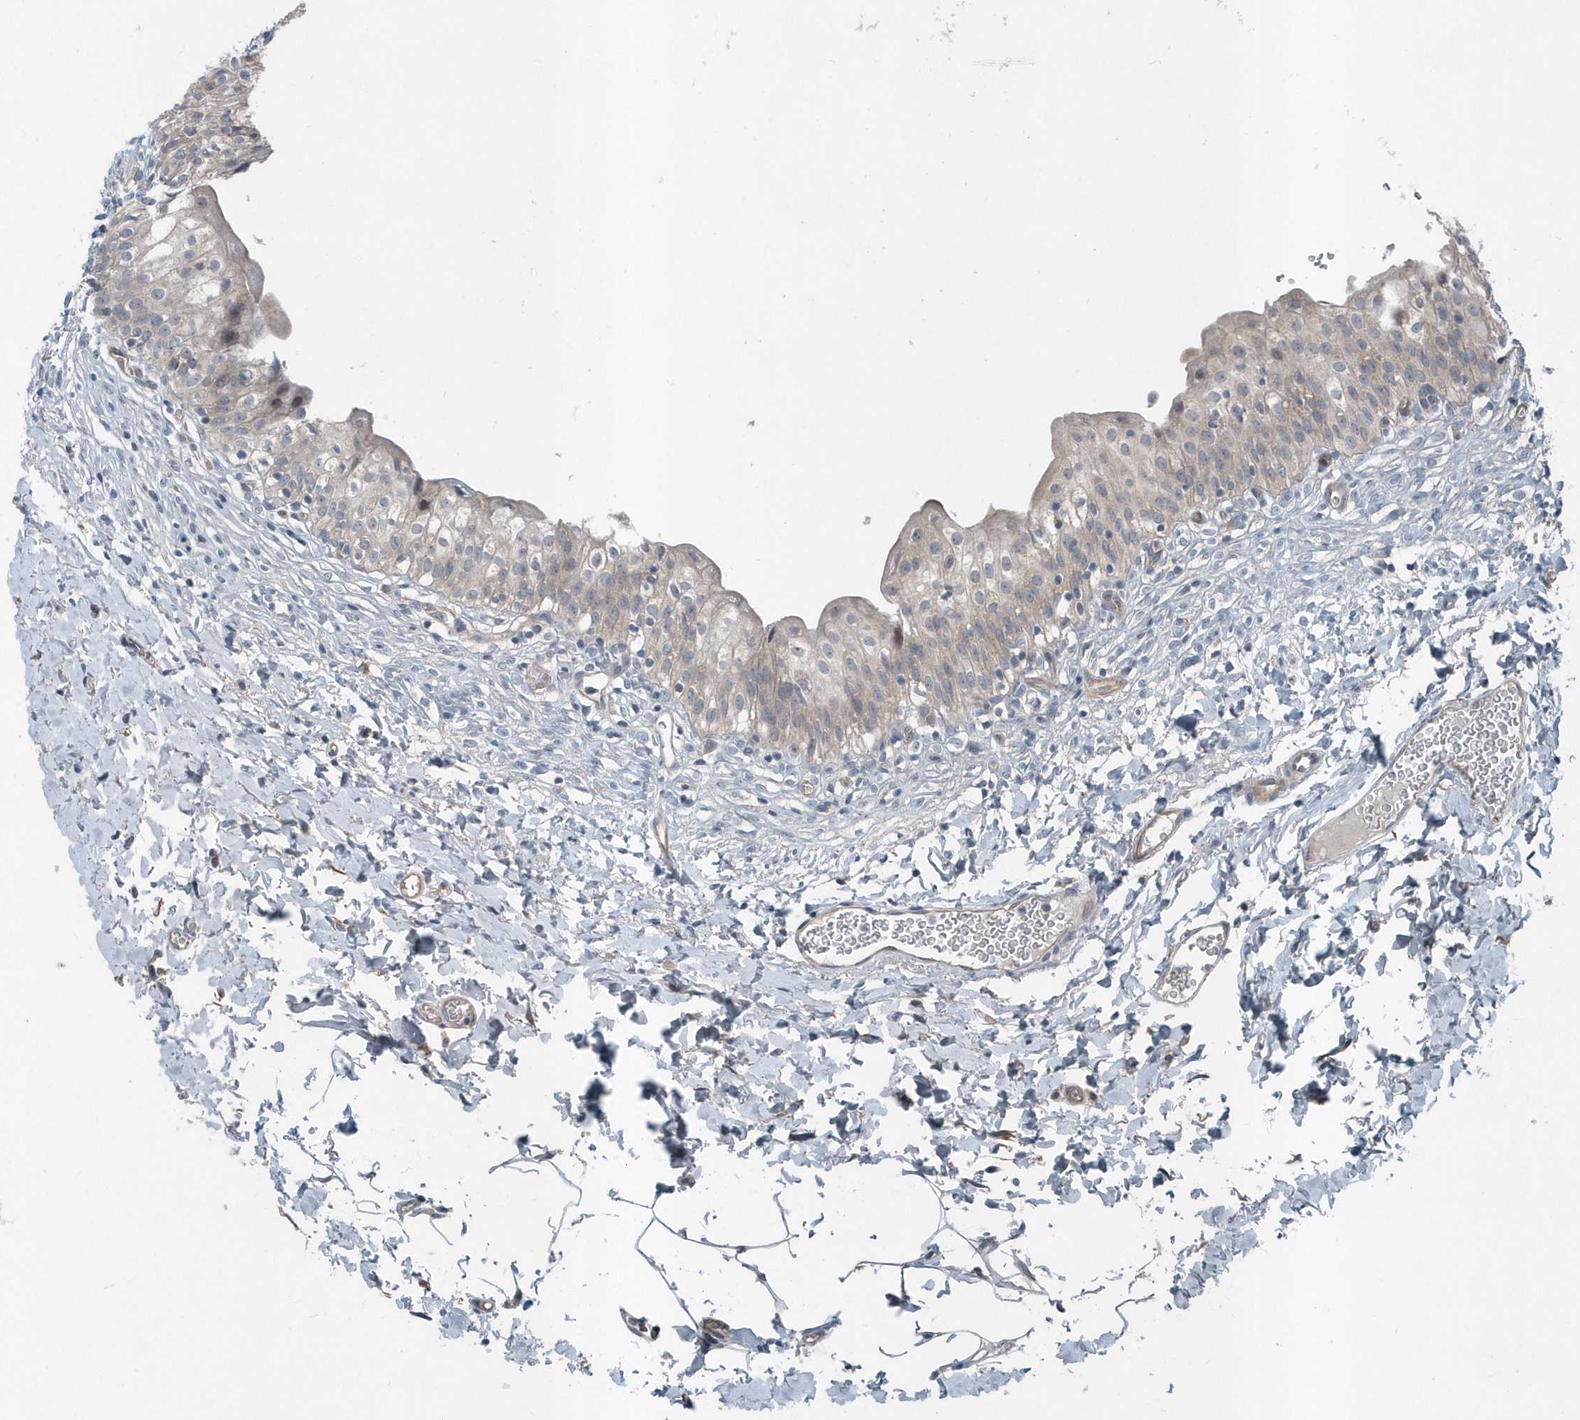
{"staining": {"intensity": "weak", "quantity": "25%-75%", "location": "cytoplasmic/membranous"}, "tissue": "urinary bladder", "cell_type": "Urothelial cells", "image_type": "normal", "snomed": [{"axis": "morphology", "description": "Normal tissue, NOS"}, {"axis": "topography", "description": "Urinary bladder"}], "caption": "Brown immunohistochemical staining in unremarkable urinary bladder displays weak cytoplasmic/membranous positivity in approximately 25%-75% of urothelial cells. (DAB (3,3'-diaminobenzidine) IHC, brown staining for protein, blue staining for nuclei).", "gene": "MCC", "patient": {"sex": "male", "age": 55}}